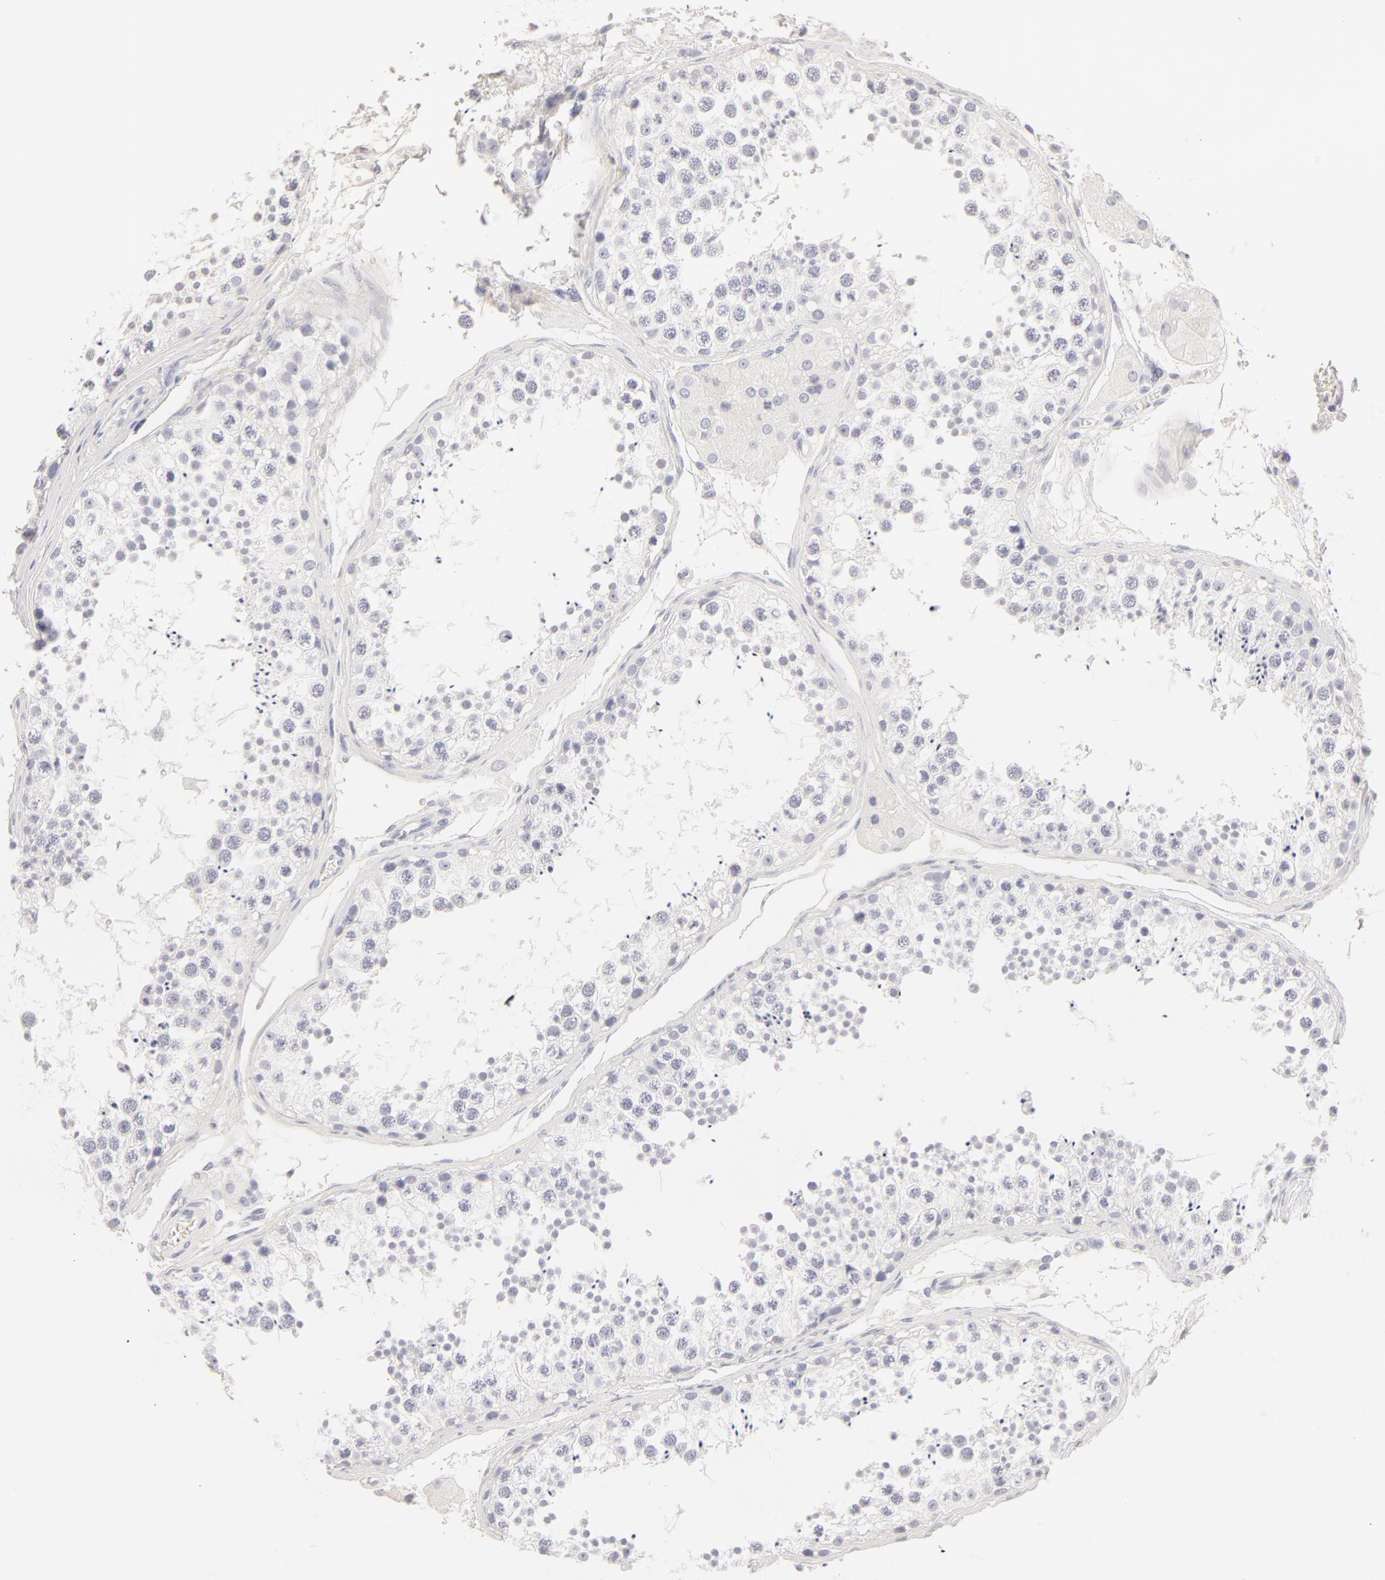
{"staining": {"intensity": "negative", "quantity": "none", "location": "none"}, "tissue": "testis", "cell_type": "Cells in seminiferous ducts", "image_type": "normal", "snomed": [{"axis": "morphology", "description": "Normal tissue, NOS"}, {"axis": "topography", "description": "Testis"}], "caption": "Immunohistochemical staining of benign testis reveals no significant staining in cells in seminiferous ducts.", "gene": "LGALS7B", "patient": {"sex": "male", "age": 57}}